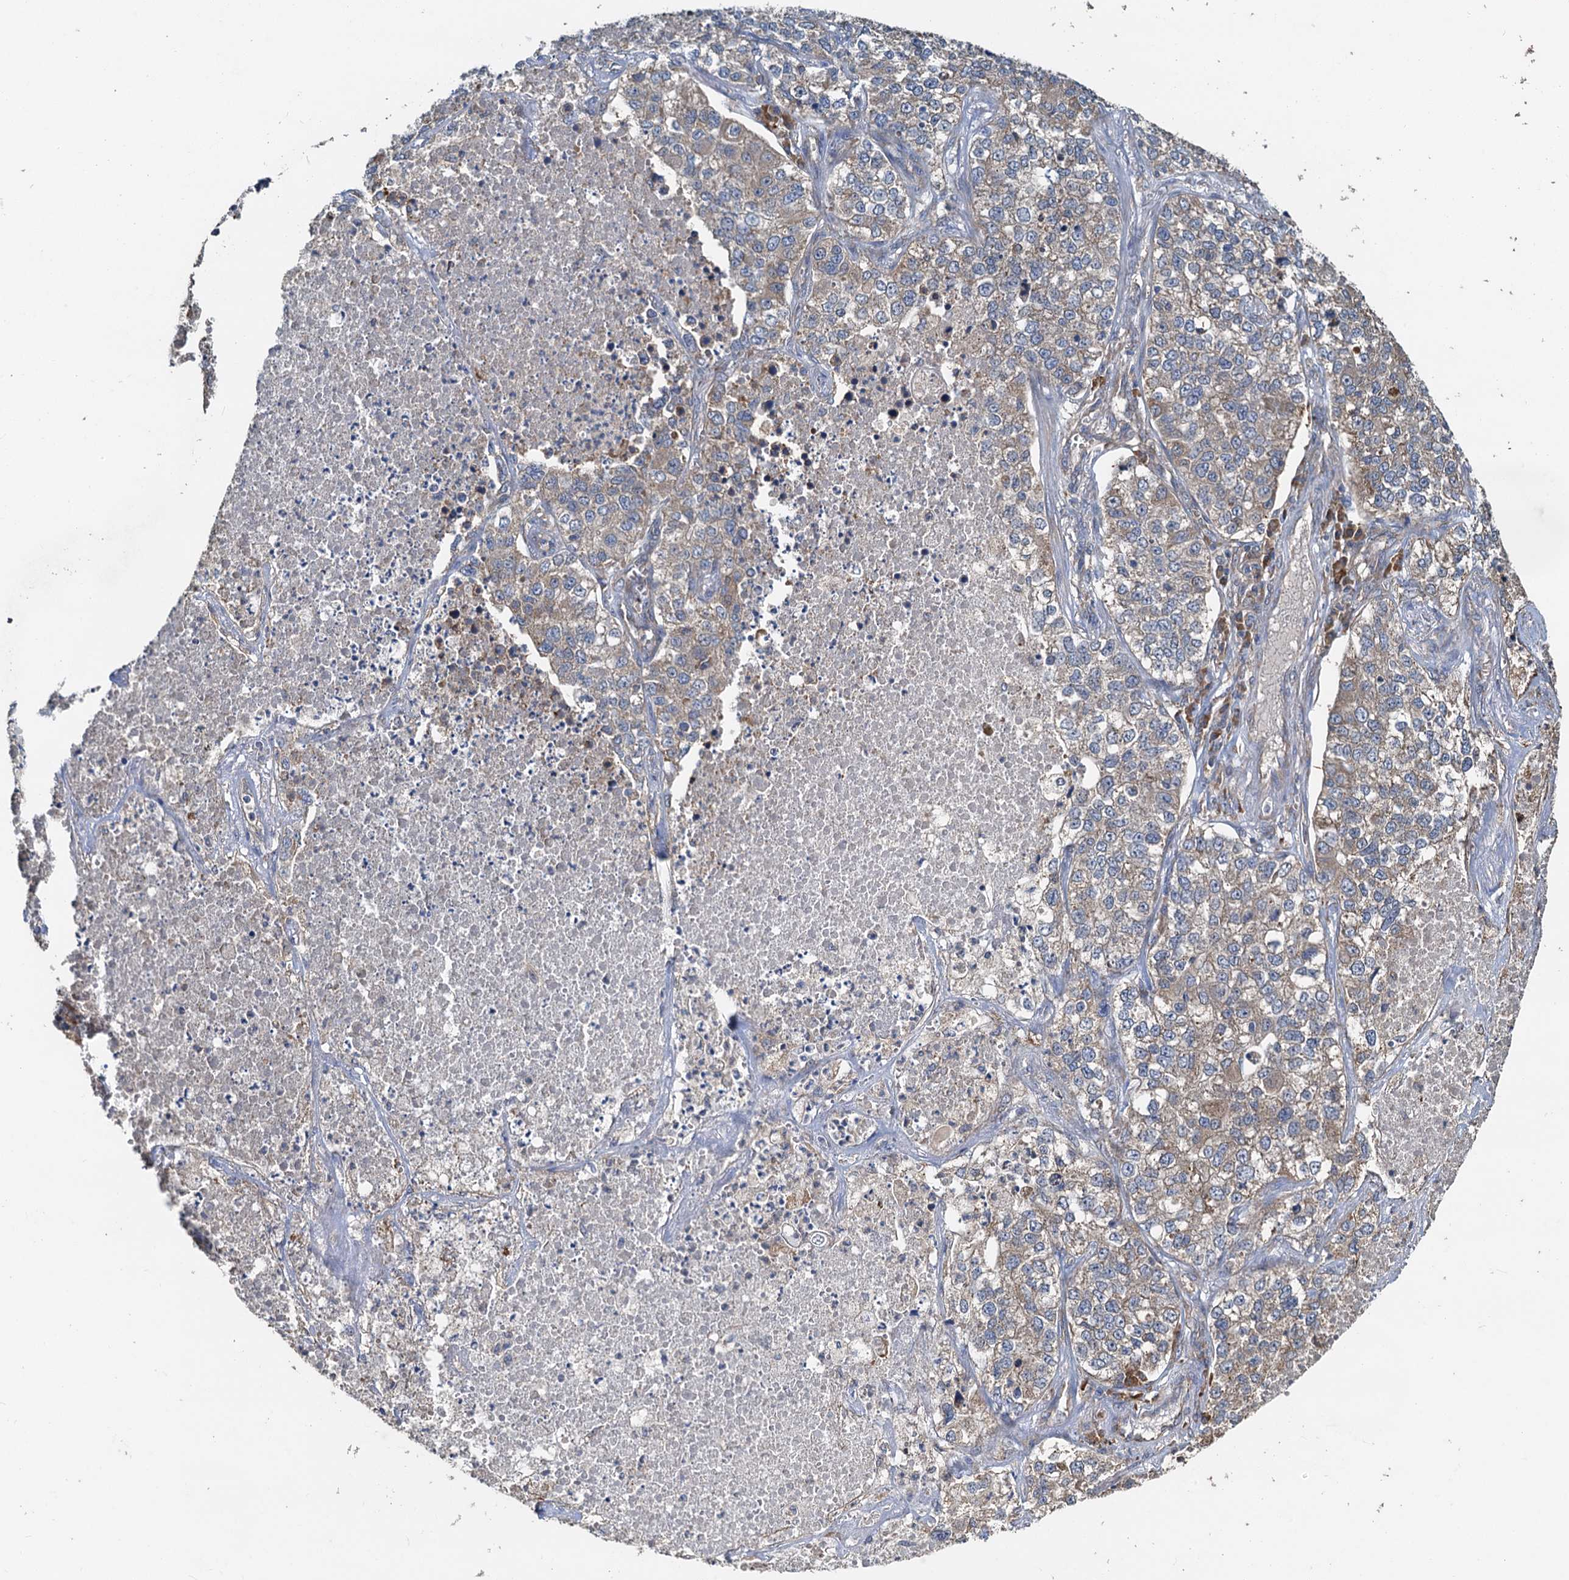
{"staining": {"intensity": "moderate", "quantity": "<25%", "location": "cytoplasmic/membranous"}, "tissue": "lung cancer", "cell_type": "Tumor cells", "image_type": "cancer", "snomed": [{"axis": "morphology", "description": "Adenocarcinoma, NOS"}, {"axis": "topography", "description": "Lung"}], "caption": "This histopathology image shows IHC staining of lung cancer (adenocarcinoma), with low moderate cytoplasmic/membranous expression in about <25% of tumor cells.", "gene": "HYI", "patient": {"sex": "male", "age": 49}}